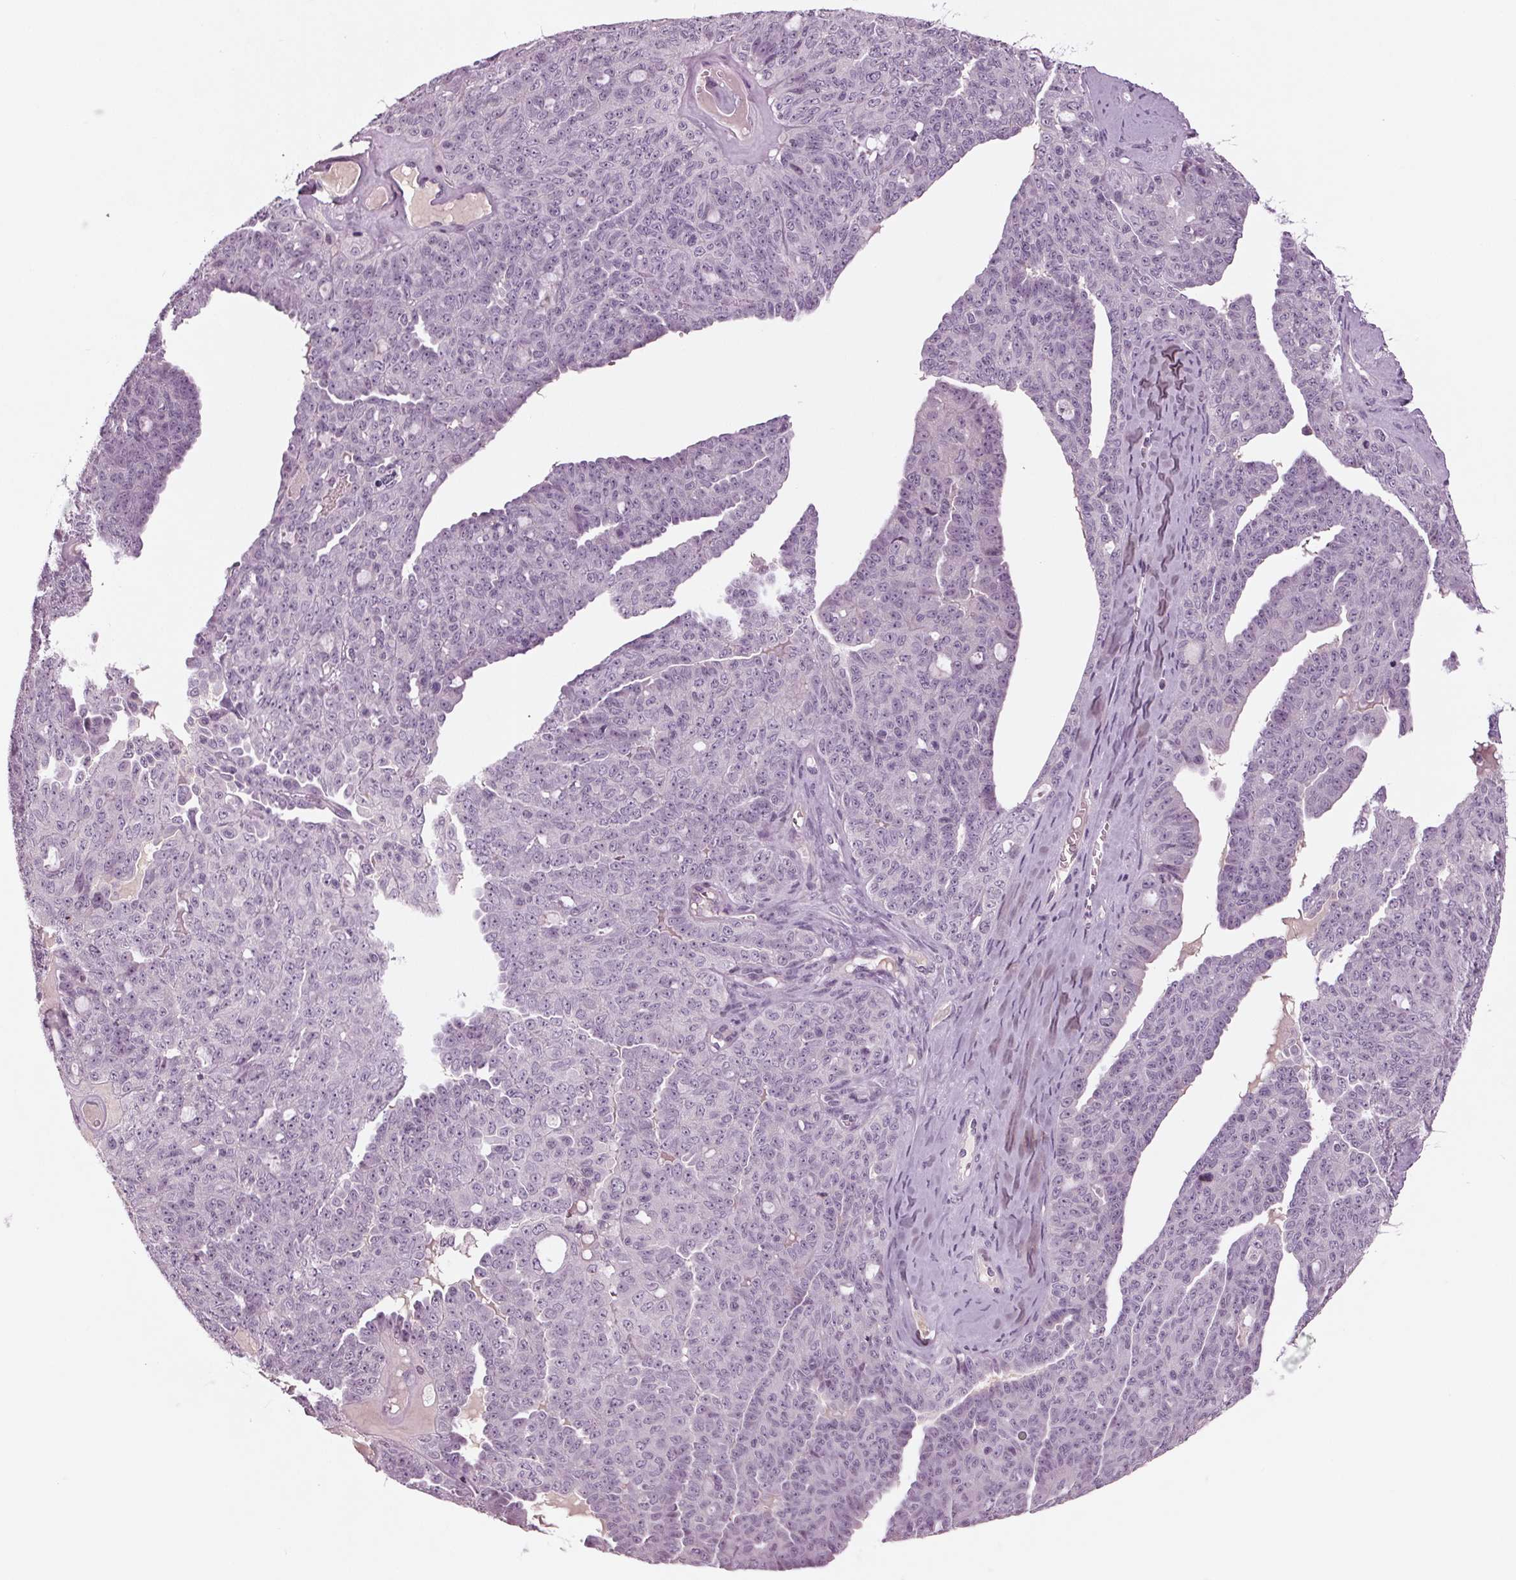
{"staining": {"intensity": "negative", "quantity": "none", "location": "none"}, "tissue": "ovarian cancer", "cell_type": "Tumor cells", "image_type": "cancer", "snomed": [{"axis": "morphology", "description": "Cystadenocarcinoma, serous, NOS"}, {"axis": "topography", "description": "Ovary"}], "caption": "A high-resolution histopathology image shows immunohistochemistry (IHC) staining of ovarian cancer, which reveals no significant expression in tumor cells.", "gene": "BHLHE22", "patient": {"sex": "female", "age": 71}}